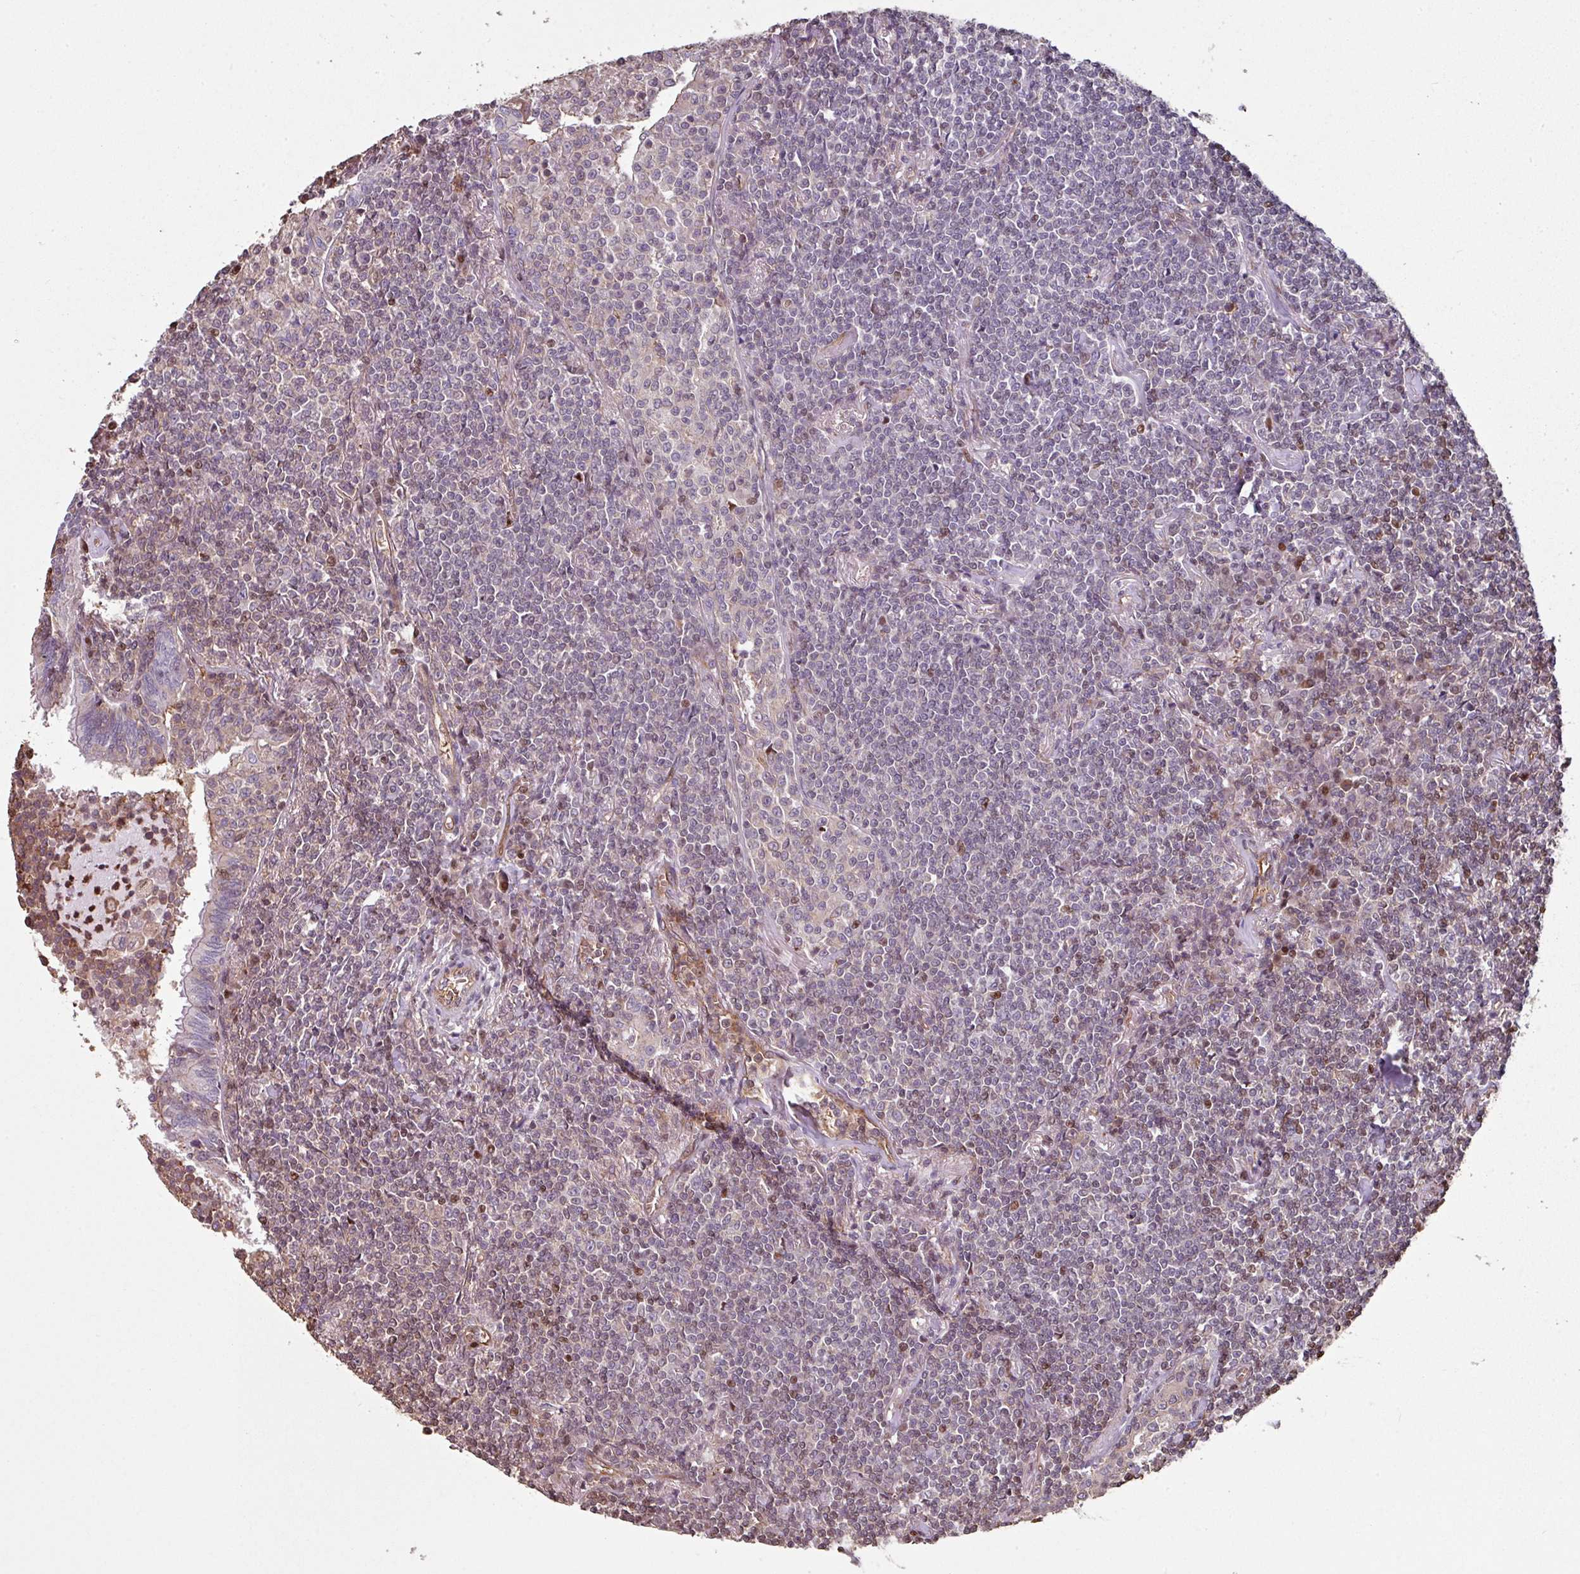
{"staining": {"intensity": "negative", "quantity": "none", "location": "none"}, "tissue": "lymphoma", "cell_type": "Tumor cells", "image_type": "cancer", "snomed": [{"axis": "morphology", "description": "Malignant lymphoma, non-Hodgkin's type, Low grade"}, {"axis": "topography", "description": "Lung"}], "caption": "There is no significant staining in tumor cells of malignant lymphoma, non-Hodgkin's type (low-grade). (Stains: DAB immunohistochemistry (IHC) with hematoxylin counter stain, Microscopy: brightfield microscopy at high magnification).", "gene": "ANO9", "patient": {"sex": "female", "age": 71}}